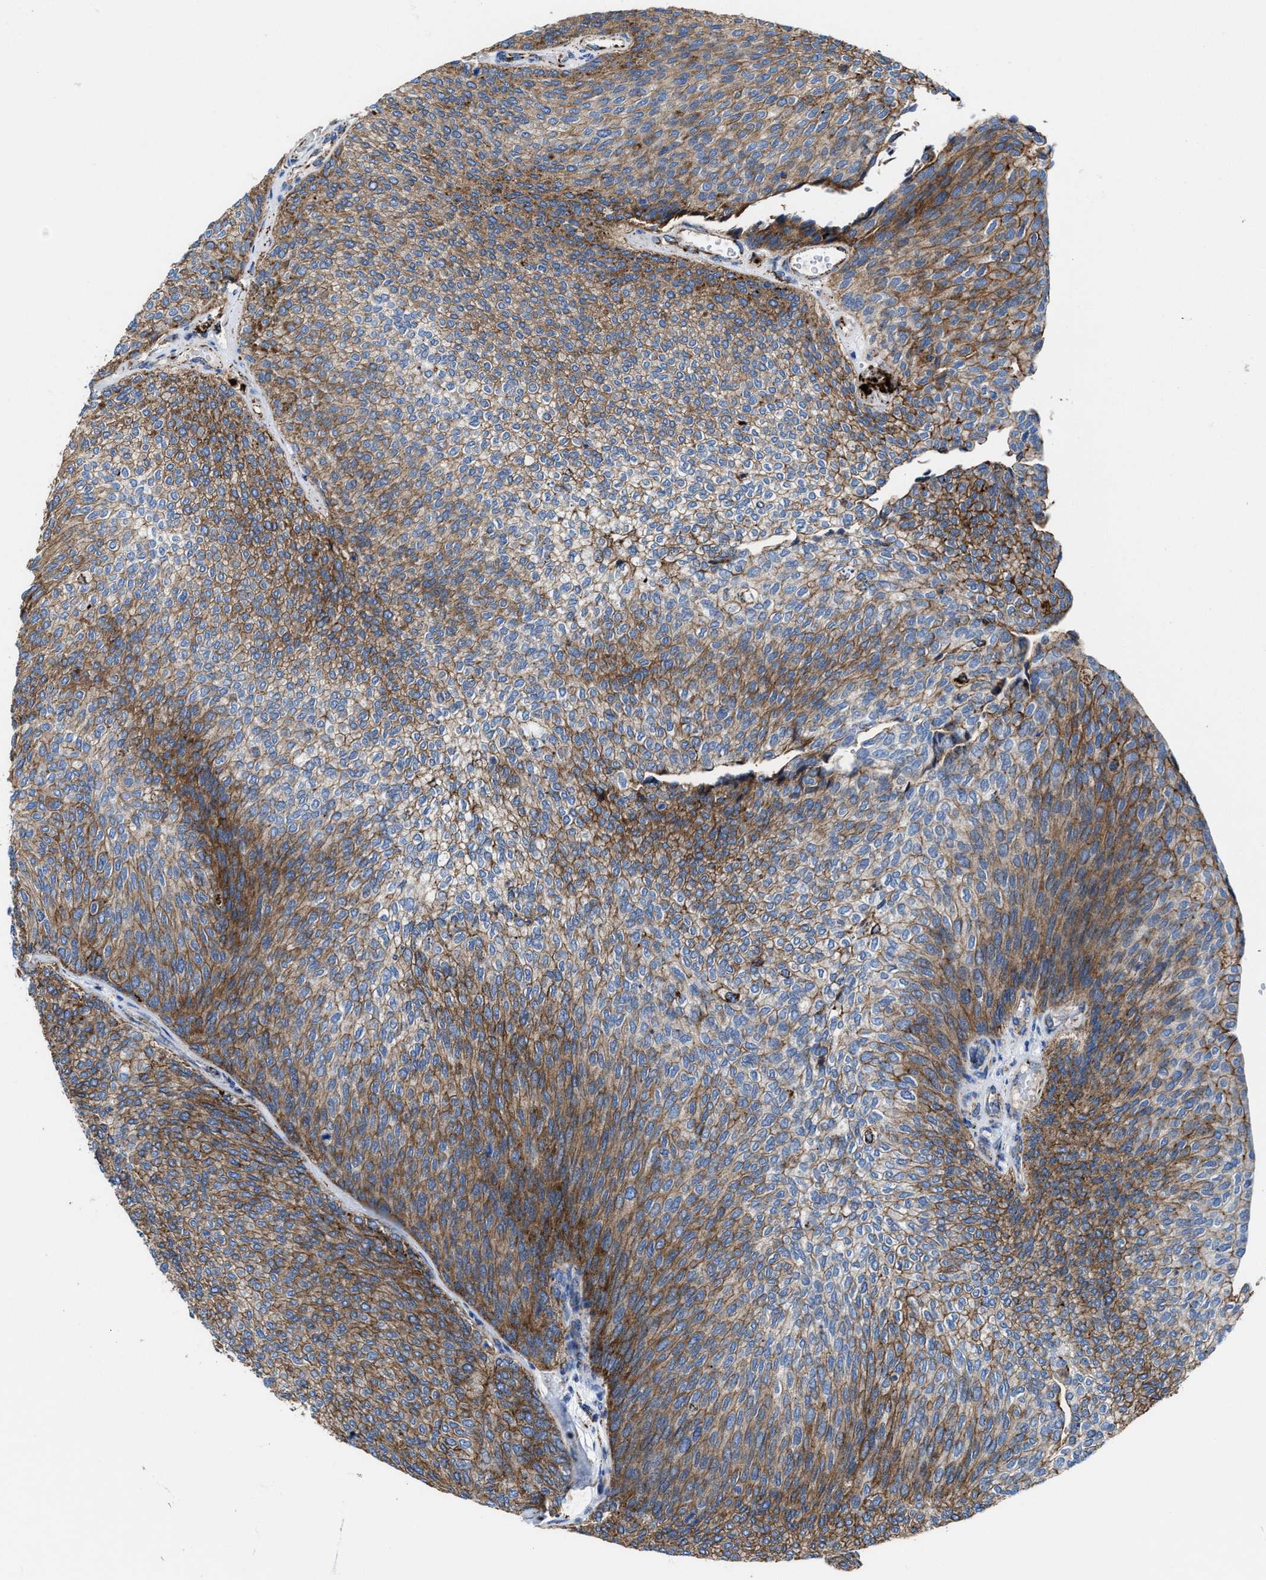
{"staining": {"intensity": "moderate", "quantity": ">75%", "location": "cytoplasmic/membranous"}, "tissue": "urothelial cancer", "cell_type": "Tumor cells", "image_type": "cancer", "snomed": [{"axis": "morphology", "description": "Urothelial carcinoma, Low grade"}, {"axis": "topography", "description": "Urinary bladder"}], "caption": "A brown stain shows moderate cytoplasmic/membranous positivity of a protein in urothelial cancer tumor cells. Nuclei are stained in blue.", "gene": "ALDH1B1", "patient": {"sex": "female", "age": 79}}